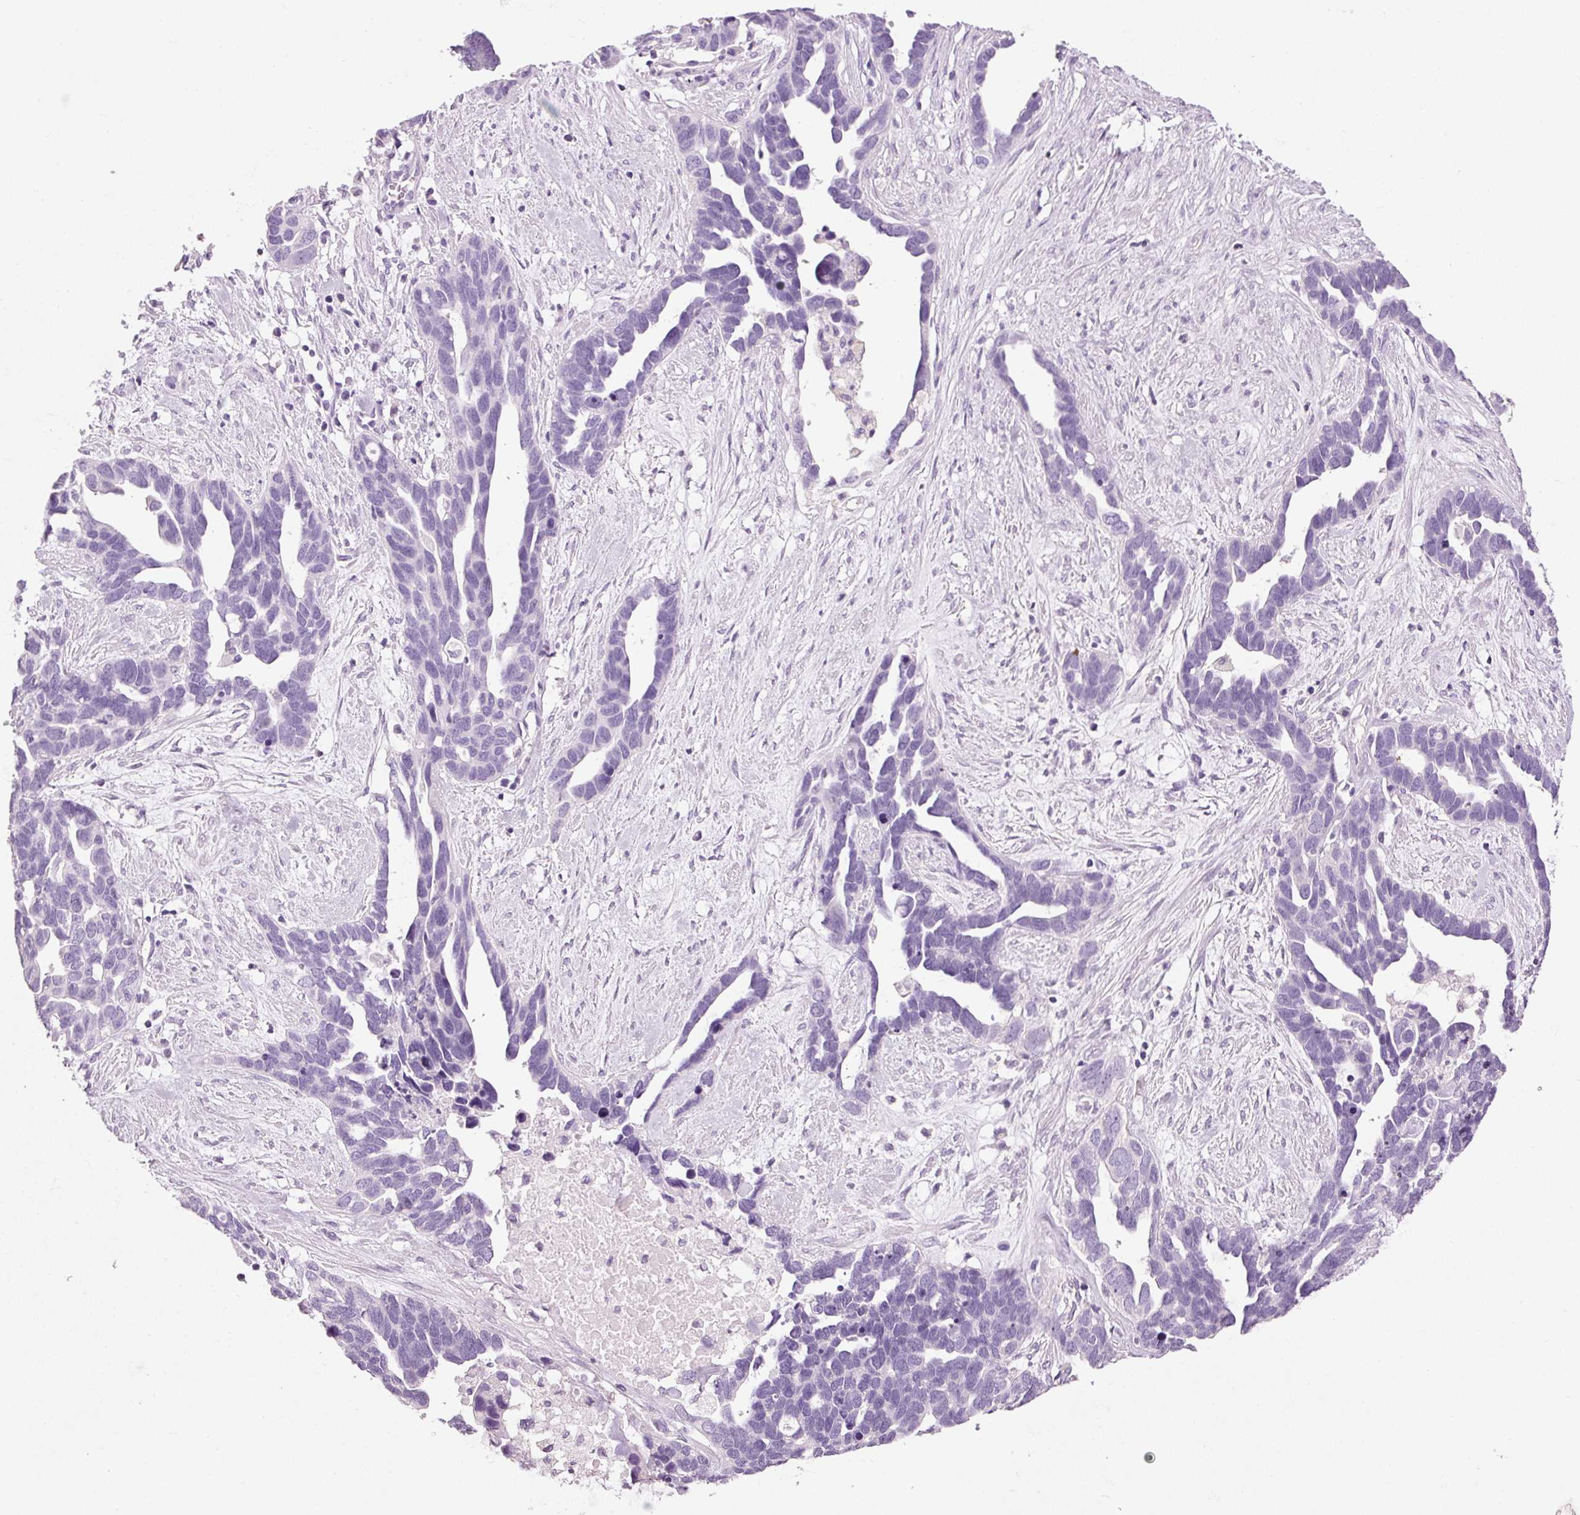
{"staining": {"intensity": "negative", "quantity": "none", "location": "none"}, "tissue": "ovarian cancer", "cell_type": "Tumor cells", "image_type": "cancer", "snomed": [{"axis": "morphology", "description": "Cystadenocarcinoma, serous, NOS"}, {"axis": "topography", "description": "Ovary"}], "caption": "Immunohistochemistry (IHC) of ovarian serous cystadenocarcinoma exhibits no staining in tumor cells. Nuclei are stained in blue.", "gene": "CMA1", "patient": {"sex": "female", "age": 54}}